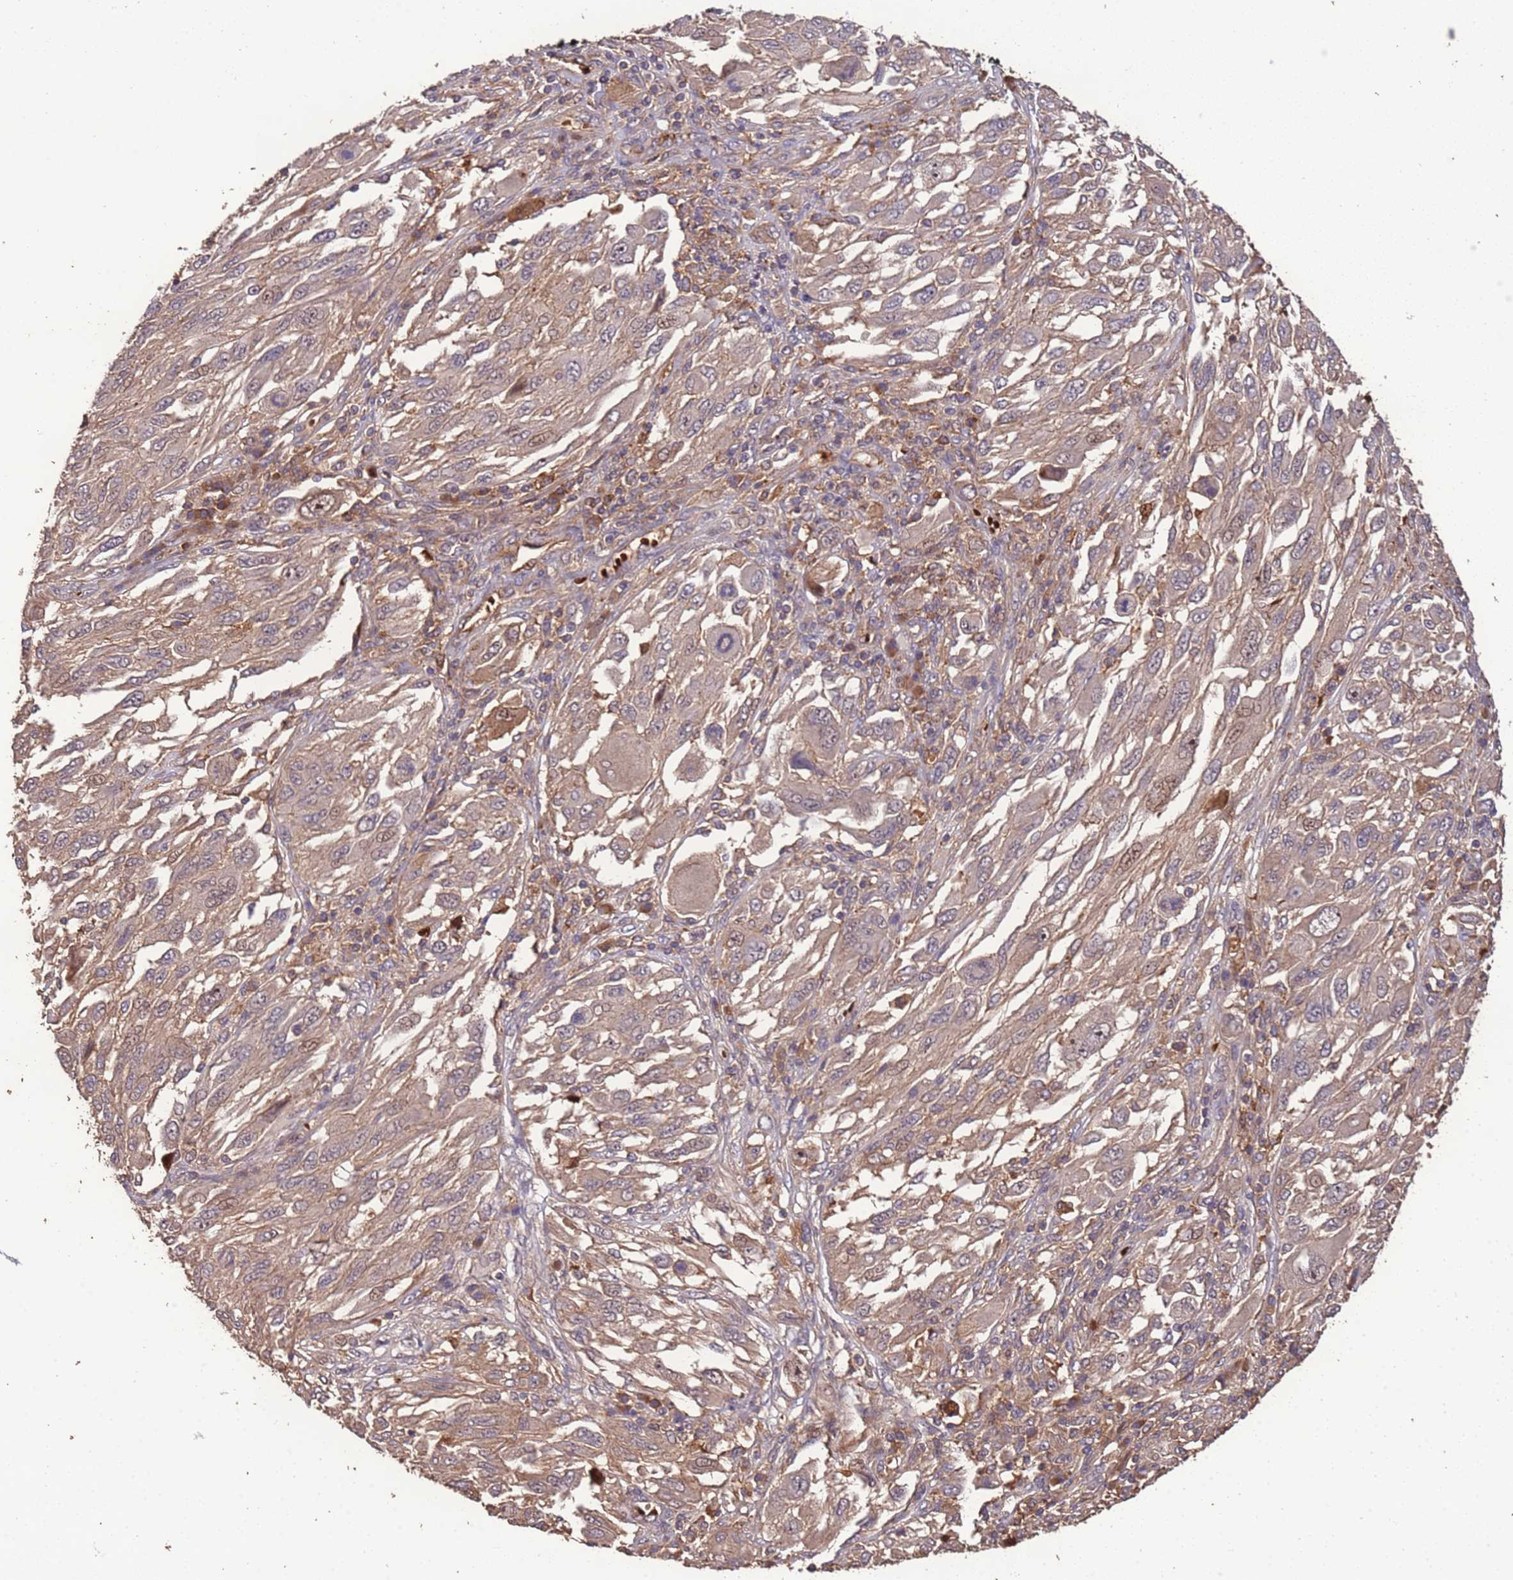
{"staining": {"intensity": "weak", "quantity": ">75%", "location": "cytoplasmic/membranous"}, "tissue": "melanoma", "cell_type": "Tumor cells", "image_type": "cancer", "snomed": [{"axis": "morphology", "description": "Malignant melanoma, NOS"}, {"axis": "topography", "description": "Skin"}], "caption": "Immunohistochemical staining of malignant melanoma exhibits low levels of weak cytoplasmic/membranous expression in approximately >75% of tumor cells.", "gene": "CCDC184", "patient": {"sex": "female", "age": 91}}